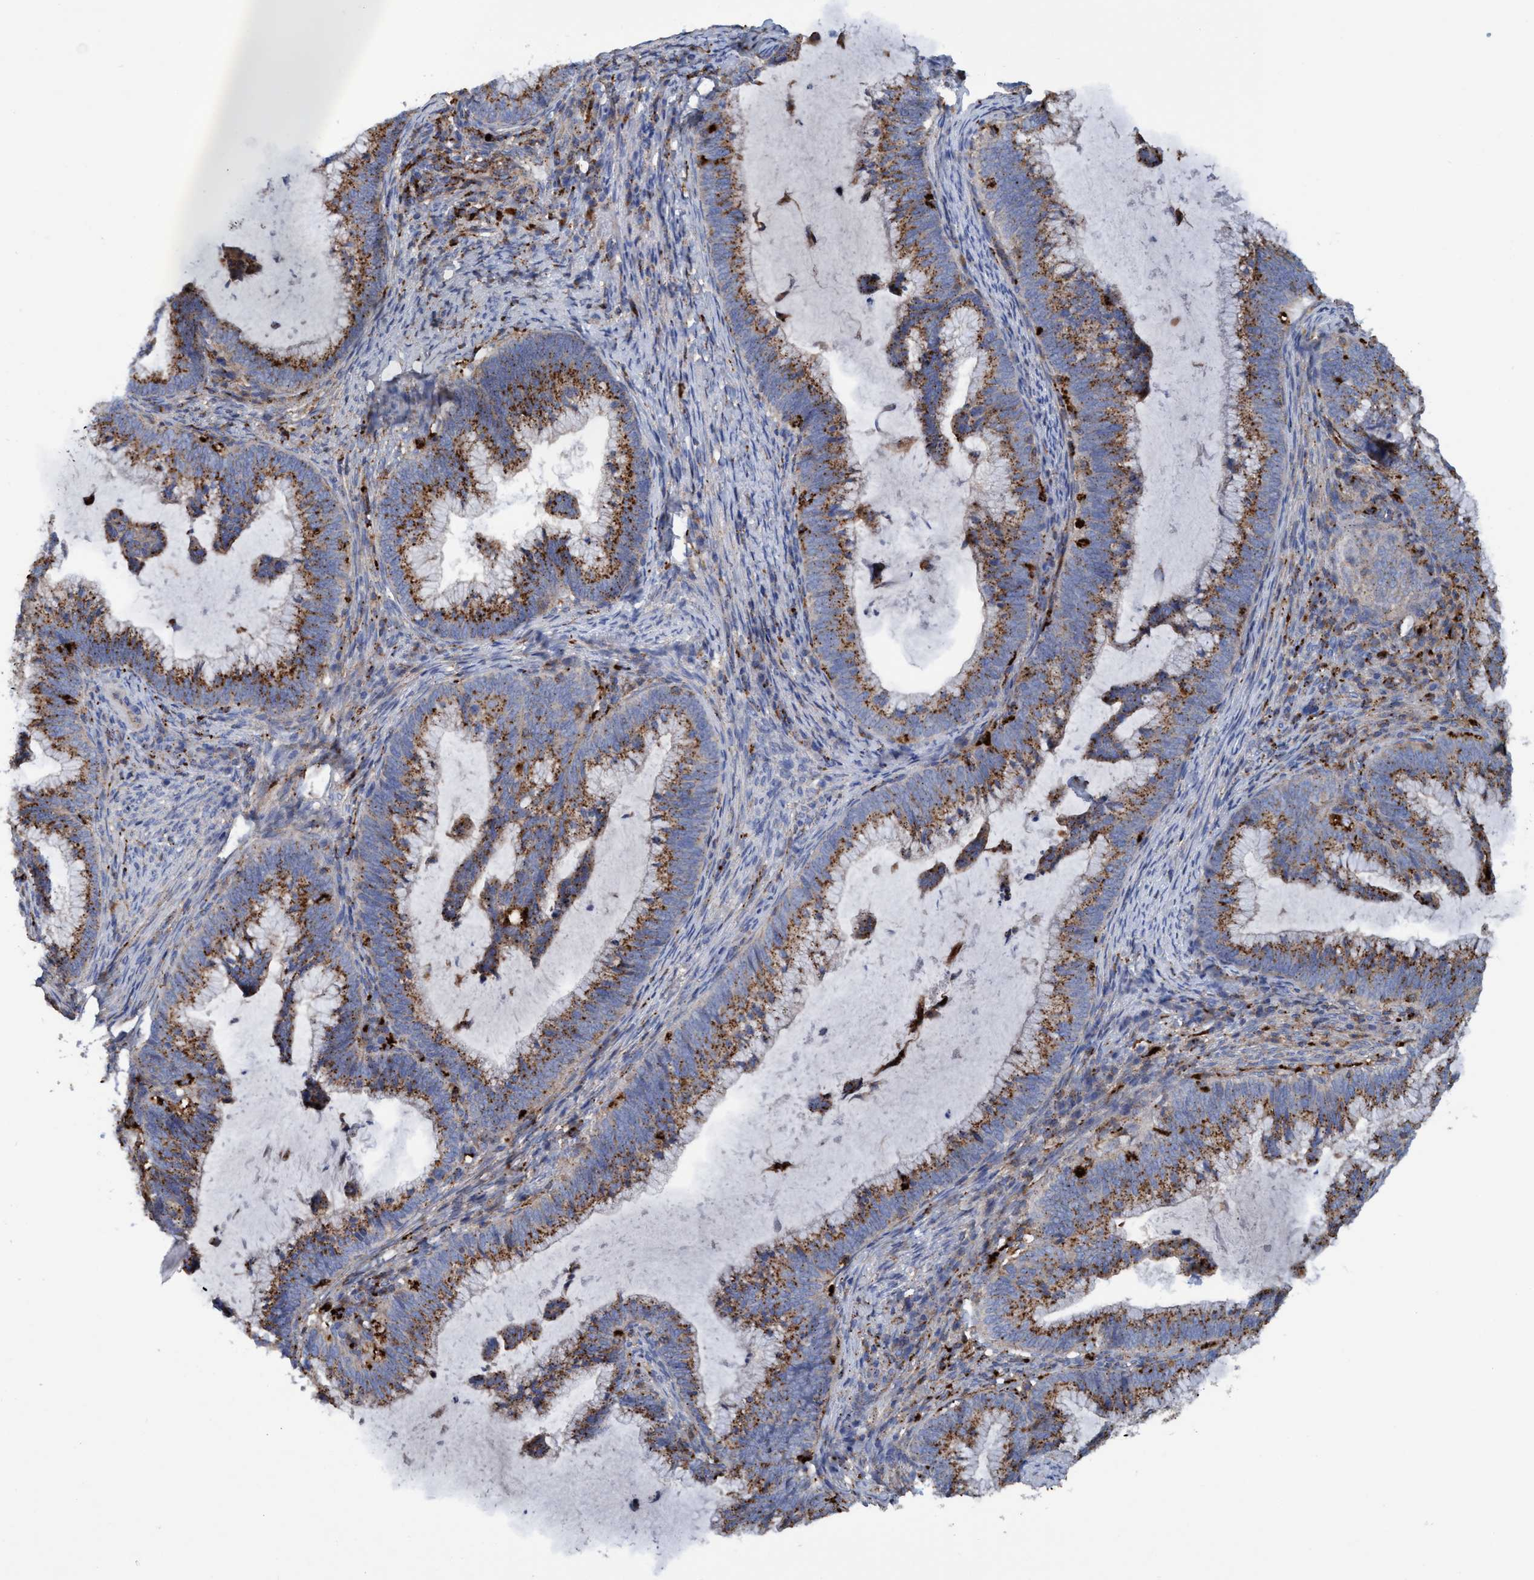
{"staining": {"intensity": "moderate", "quantity": ">75%", "location": "cytoplasmic/membranous"}, "tissue": "cervical cancer", "cell_type": "Tumor cells", "image_type": "cancer", "snomed": [{"axis": "morphology", "description": "Adenocarcinoma, NOS"}, {"axis": "topography", "description": "Cervix"}], "caption": "Immunohistochemical staining of human cervical cancer (adenocarcinoma) exhibits medium levels of moderate cytoplasmic/membranous positivity in approximately >75% of tumor cells.", "gene": "TRIM65", "patient": {"sex": "female", "age": 36}}